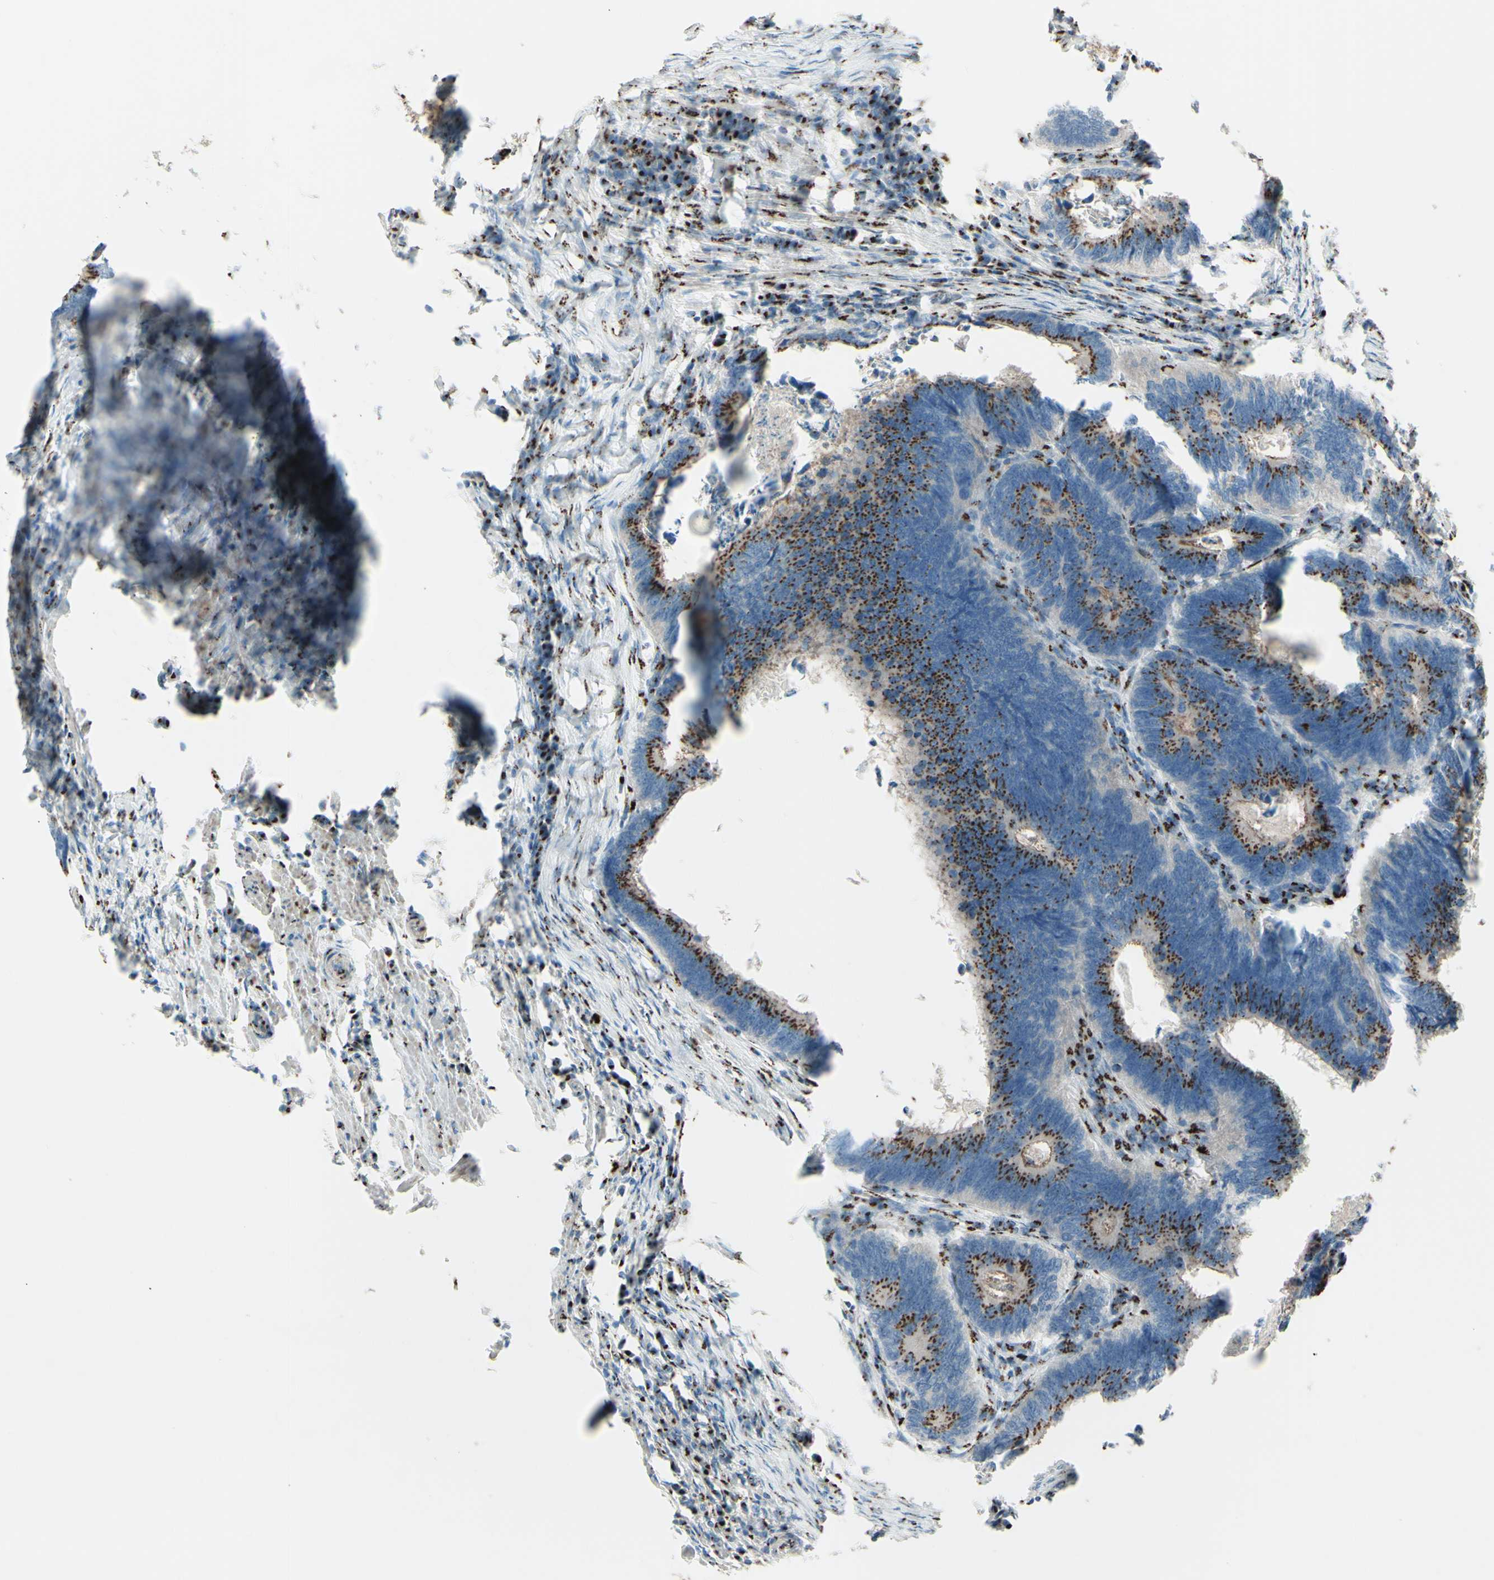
{"staining": {"intensity": "moderate", "quantity": ">75%", "location": "cytoplasmic/membranous"}, "tissue": "colorectal cancer", "cell_type": "Tumor cells", "image_type": "cancer", "snomed": [{"axis": "morphology", "description": "Adenocarcinoma, NOS"}, {"axis": "topography", "description": "Colon"}], "caption": "Colorectal cancer tissue demonstrates moderate cytoplasmic/membranous expression in about >75% of tumor cells The staining was performed using DAB (3,3'-diaminobenzidine), with brown indicating positive protein expression. Nuclei are stained blue with hematoxylin.", "gene": "BPNT2", "patient": {"sex": "male", "age": 72}}